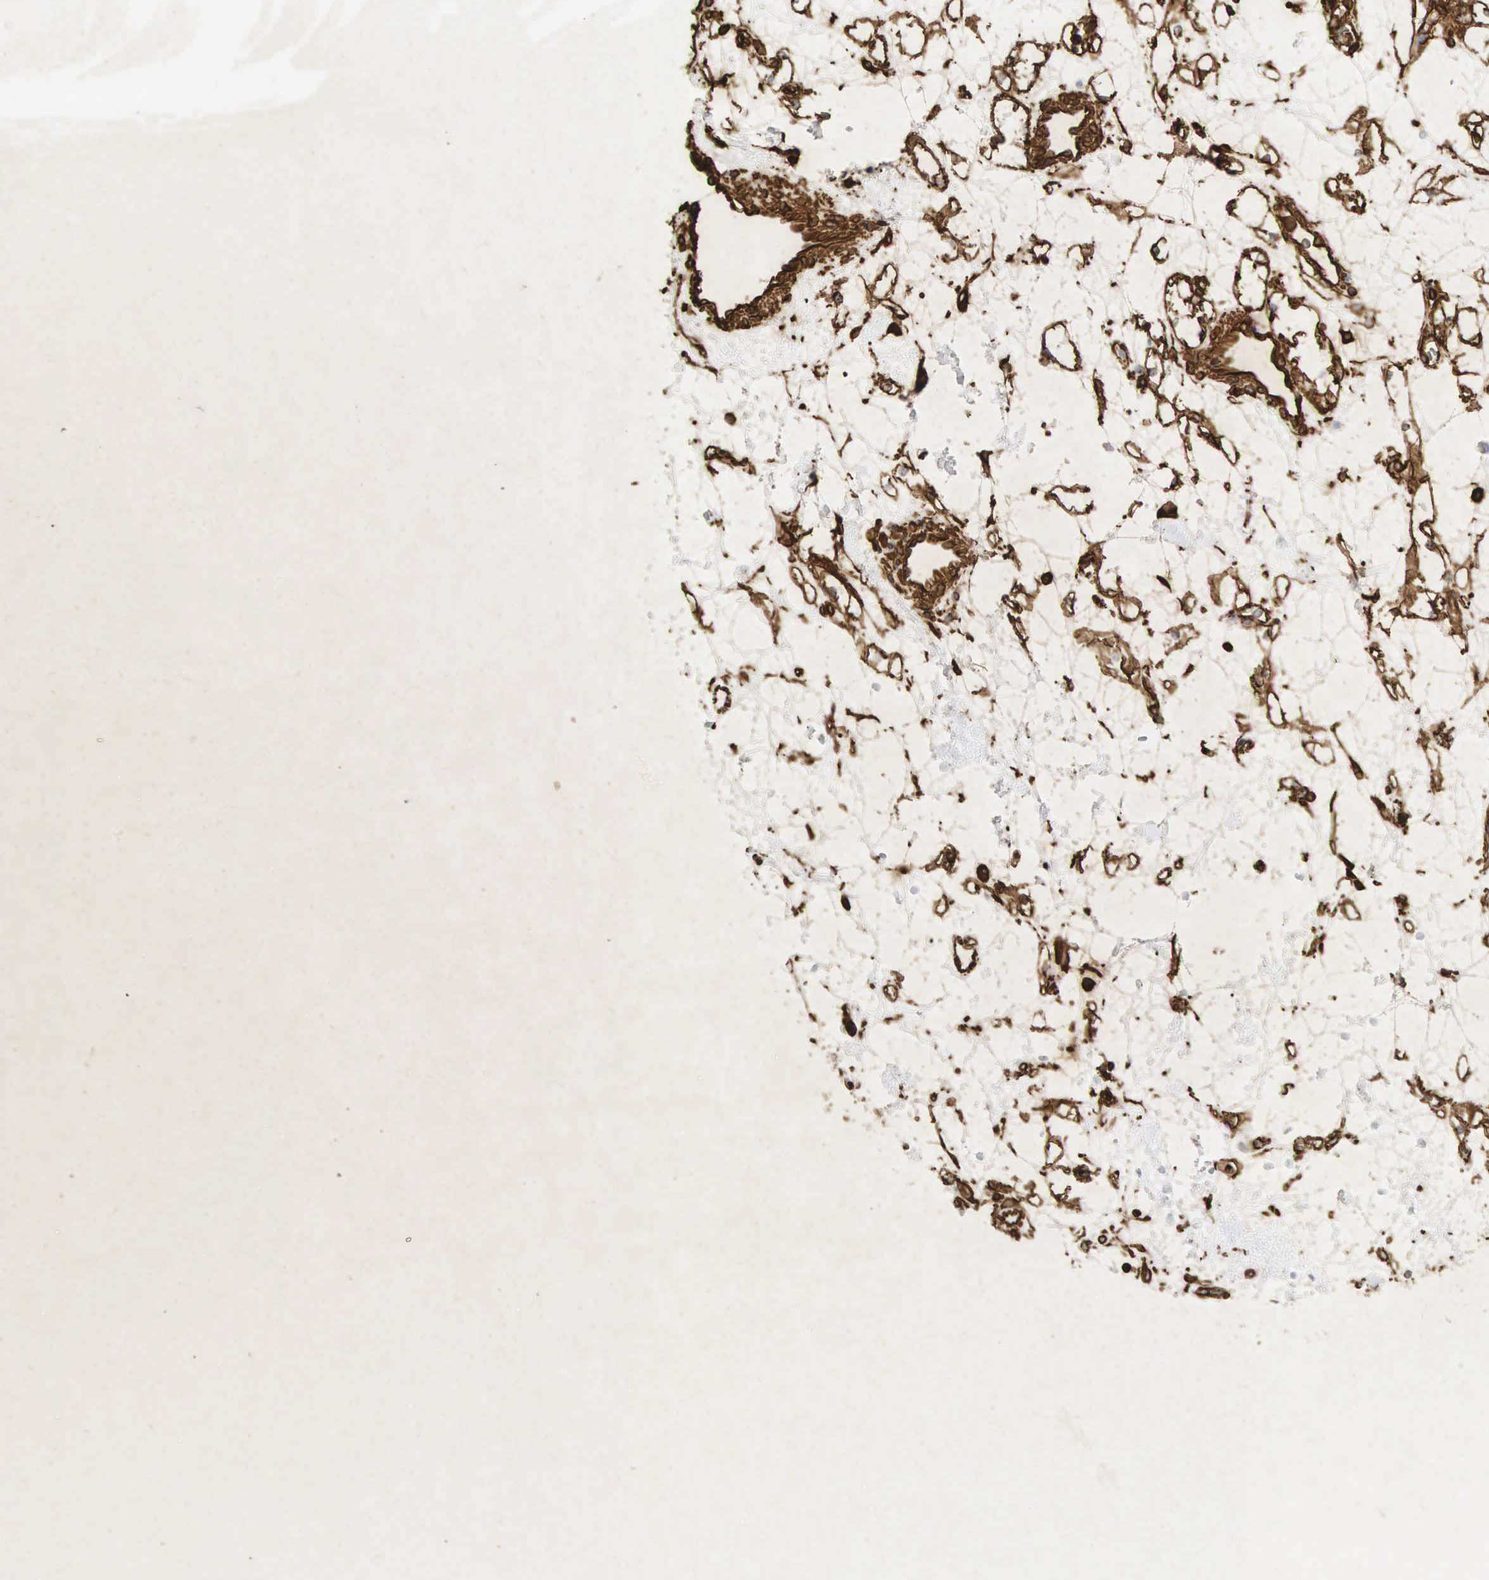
{"staining": {"intensity": "strong", "quantity": ">75%", "location": "cytoplasmic/membranous"}, "tissue": "renal cancer", "cell_type": "Tumor cells", "image_type": "cancer", "snomed": [{"axis": "morphology", "description": "Adenocarcinoma, NOS"}, {"axis": "topography", "description": "Kidney"}], "caption": "Strong cytoplasmic/membranous staining is seen in about >75% of tumor cells in renal cancer (adenocarcinoma).", "gene": "VIM", "patient": {"sex": "female", "age": 60}}